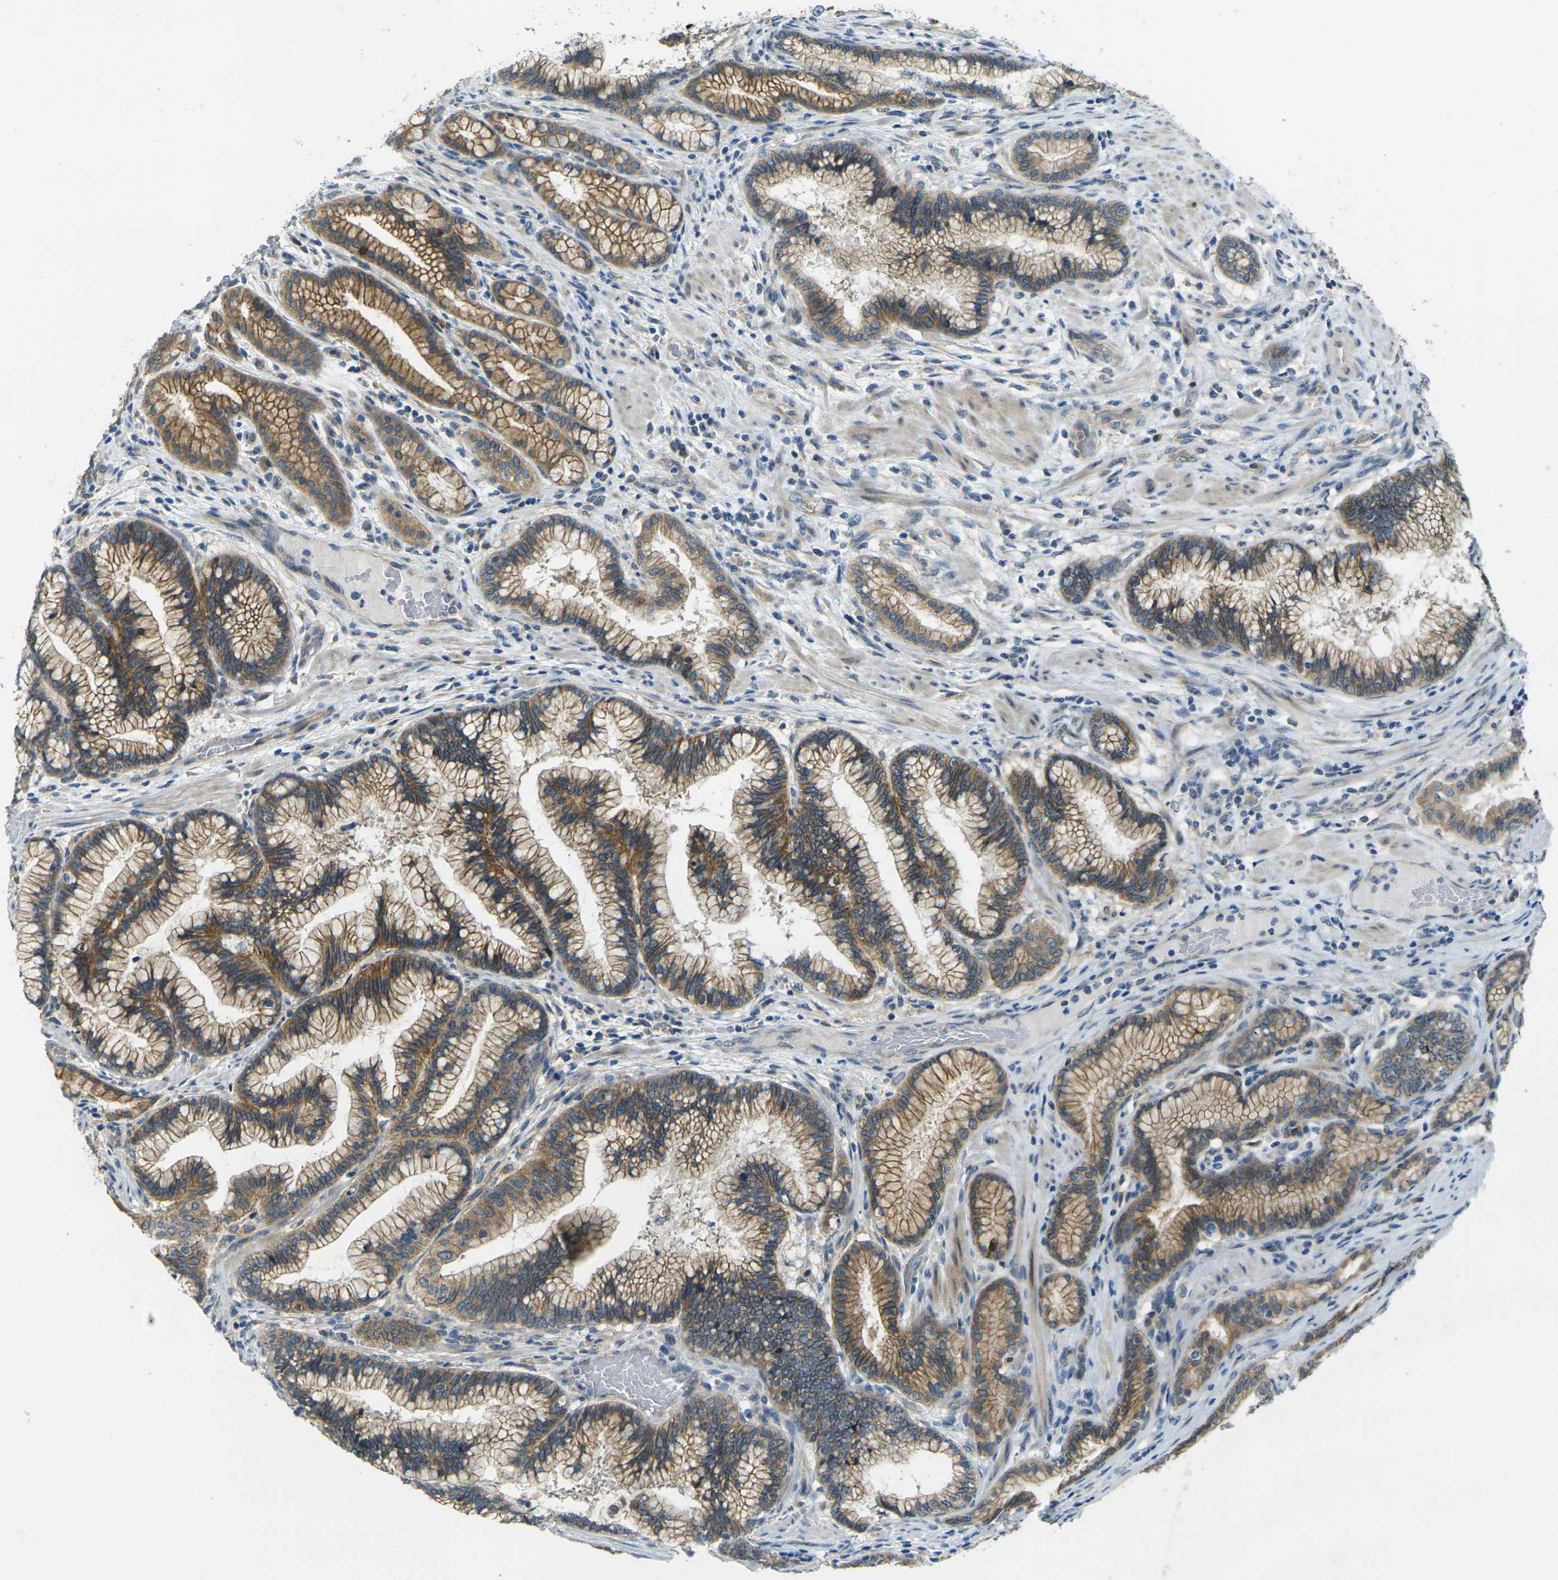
{"staining": {"intensity": "moderate", "quantity": ">75%", "location": "cytoplasmic/membranous"}, "tissue": "pancreatic cancer", "cell_type": "Tumor cells", "image_type": "cancer", "snomed": [{"axis": "morphology", "description": "Adenocarcinoma, NOS"}, {"axis": "topography", "description": "Pancreas"}], "caption": "Immunohistochemistry (IHC) of adenocarcinoma (pancreatic) displays medium levels of moderate cytoplasmic/membranous positivity in about >75% of tumor cells. The staining was performed using DAB (3,3'-diaminobenzidine) to visualize the protein expression in brown, while the nuclei were stained in blue with hematoxylin (Magnification: 20x).", "gene": "RHBDD1", "patient": {"sex": "female", "age": 64}}